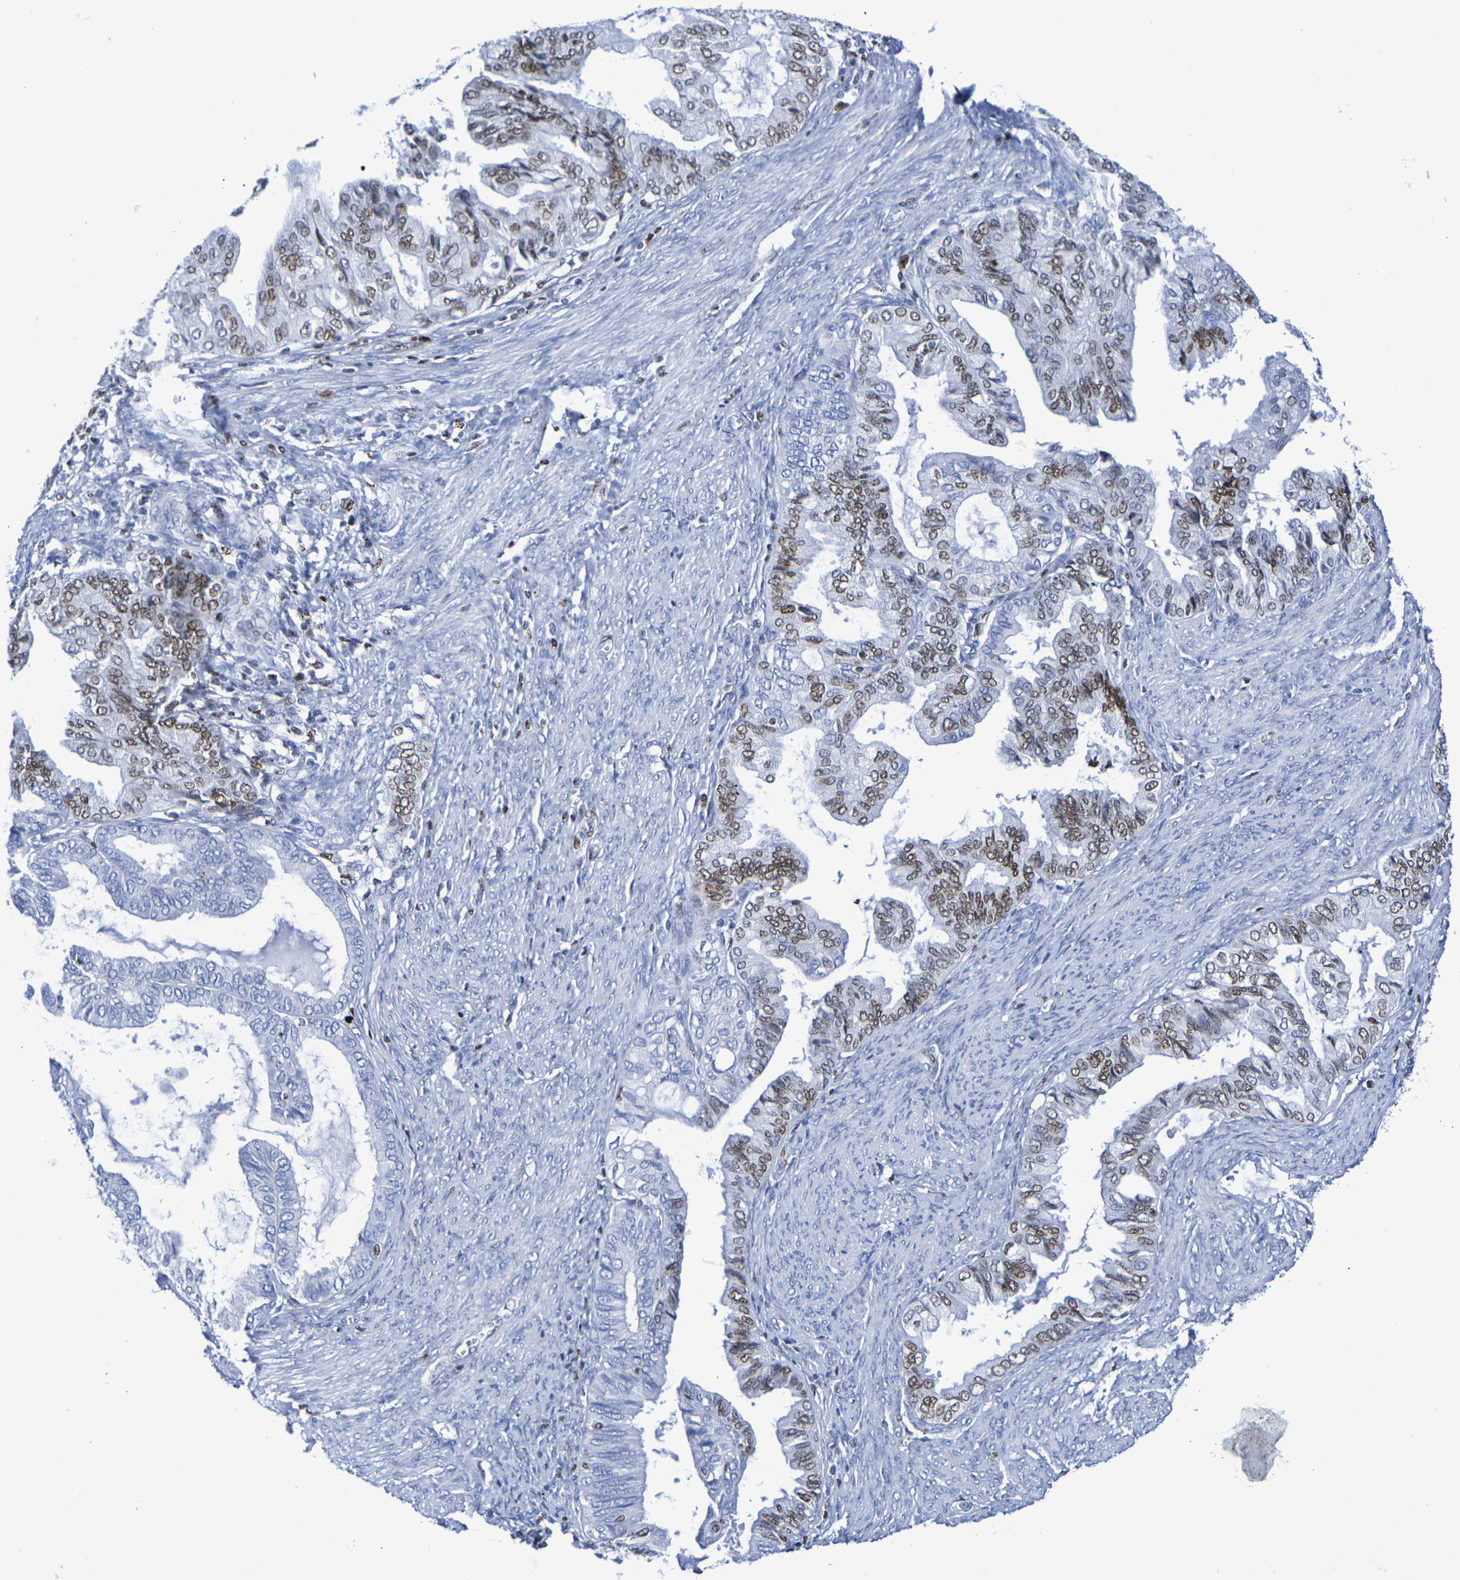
{"staining": {"intensity": "weak", "quantity": "25%-75%", "location": "nuclear"}, "tissue": "endometrial cancer", "cell_type": "Tumor cells", "image_type": "cancer", "snomed": [{"axis": "morphology", "description": "Adenocarcinoma, NOS"}, {"axis": "topography", "description": "Endometrium"}], "caption": "Weak nuclear protein expression is present in about 25%-75% of tumor cells in adenocarcinoma (endometrial).", "gene": "H1-5", "patient": {"sex": "female", "age": 86}}